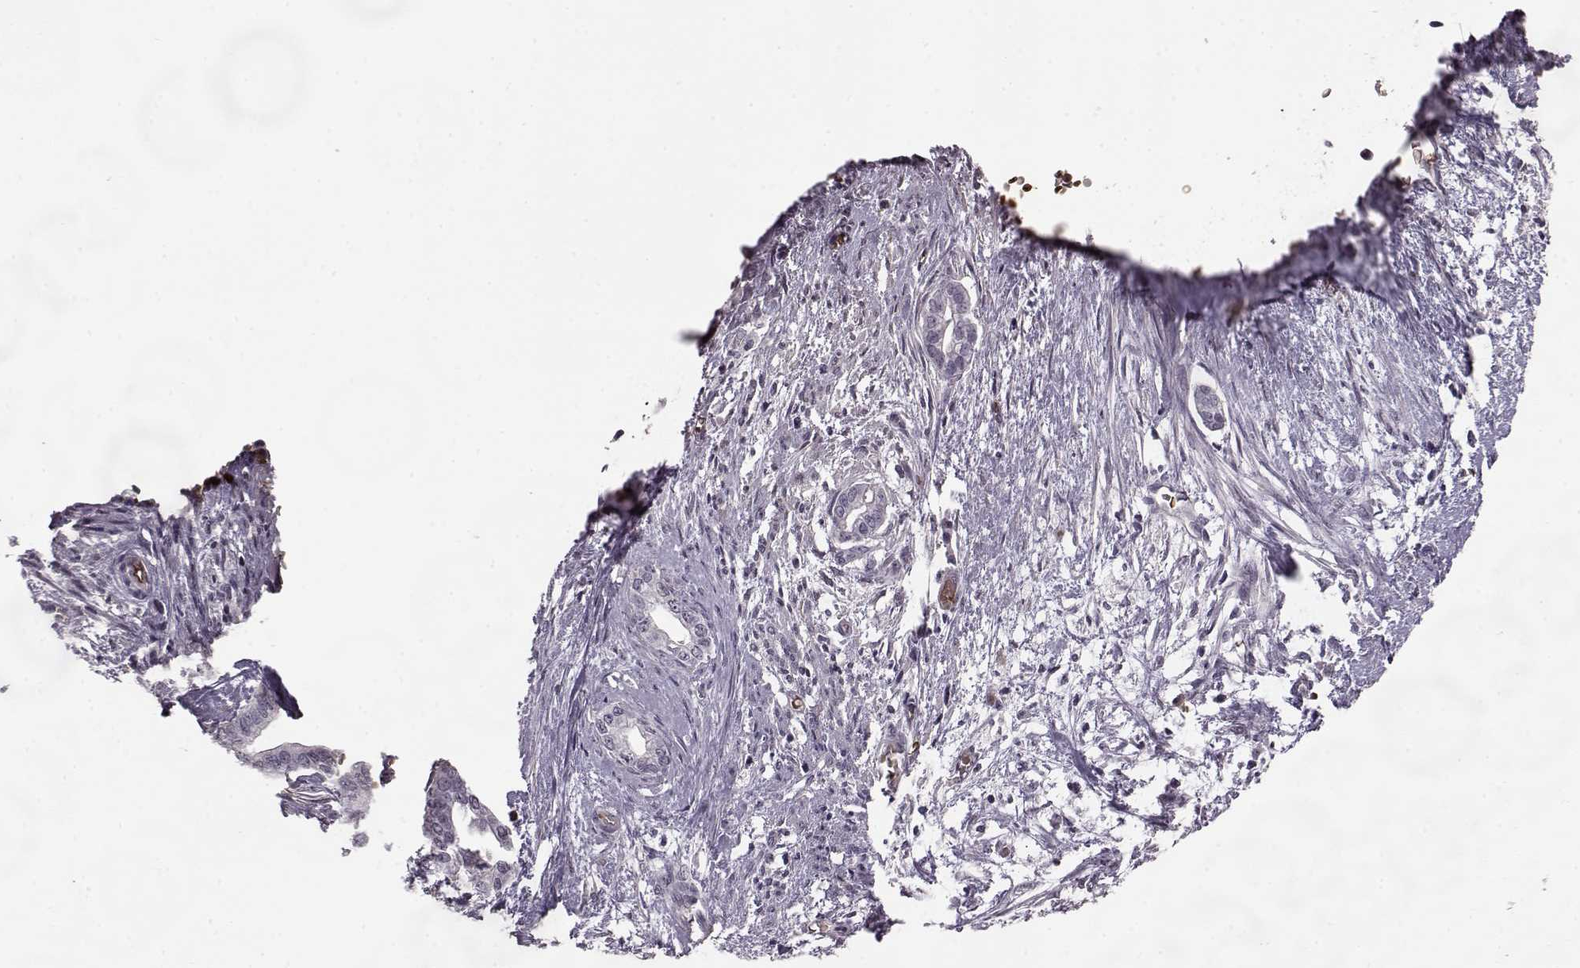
{"staining": {"intensity": "negative", "quantity": "none", "location": "none"}, "tissue": "cervical cancer", "cell_type": "Tumor cells", "image_type": "cancer", "snomed": [{"axis": "morphology", "description": "Adenocarcinoma, NOS"}, {"axis": "topography", "description": "Cervix"}], "caption": "Immunohistochemistry (IHC) micrograph of neoplastic tissue: human cervical cancer stained with DAB displays no significant protein positivity in tumor cells.", "gene": "PROP1", "patient": {"sex": "female", "age": 62}}